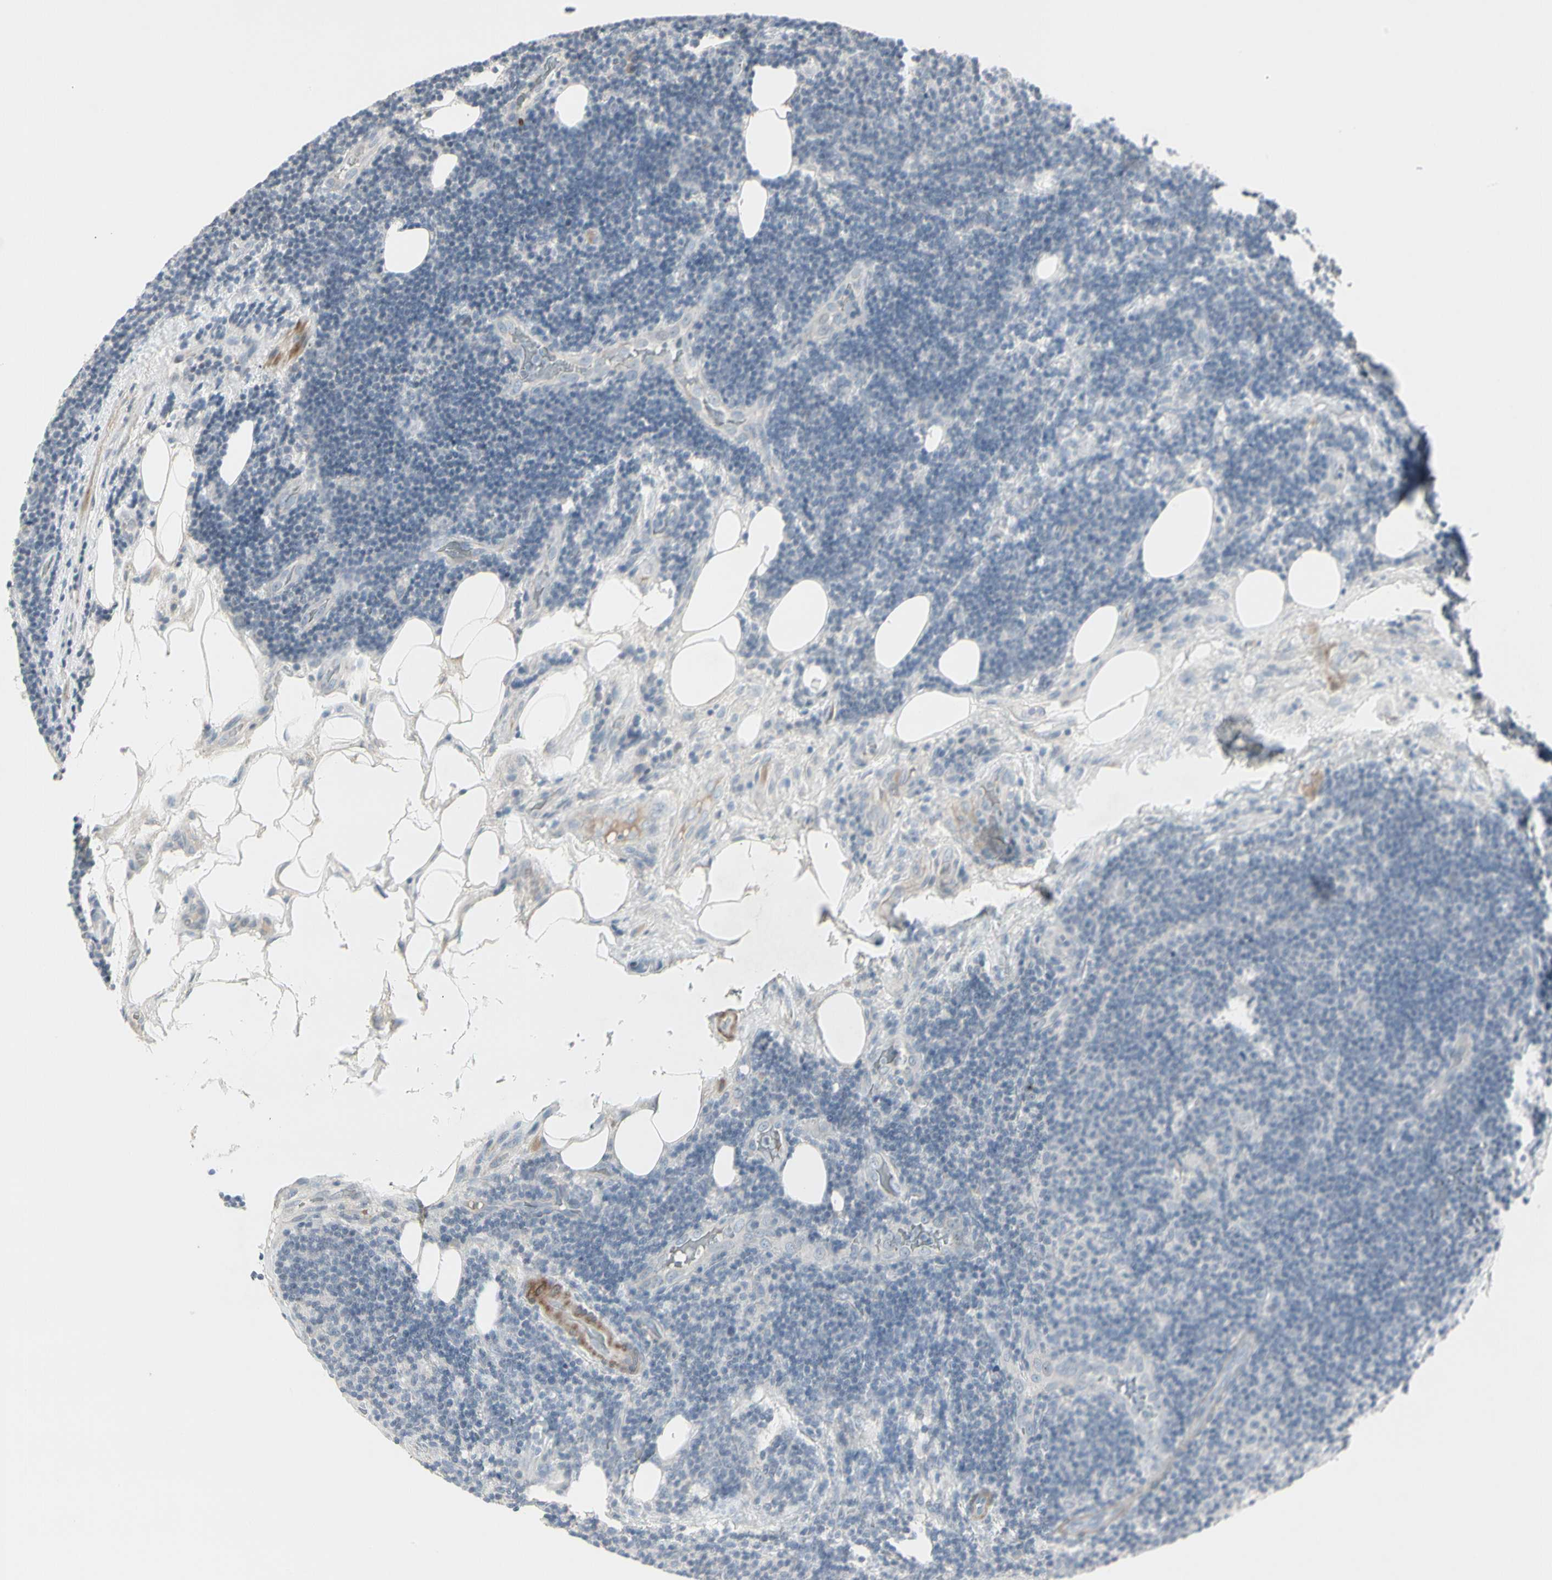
{"staining": {"intensity": "negative", "quantity": "none", "location": "none"}, "tissue": "lymphoma", "cell_type": "Tumor cells", "image_type": "cancer", "snomed": [{"axis": "morphology", "description": "Malignant lymphoma, non-Hodgkin's type, Low grade"}, {"axis": "topography", "description": "Lymph node"}], "caption": "The histopathology image reveals no staining of tumor cells in low-grade malignant lymphoma, non-Hodgkin's type.", "gene": "DMPK", "patient": {"sex": "male", "age": 83}}